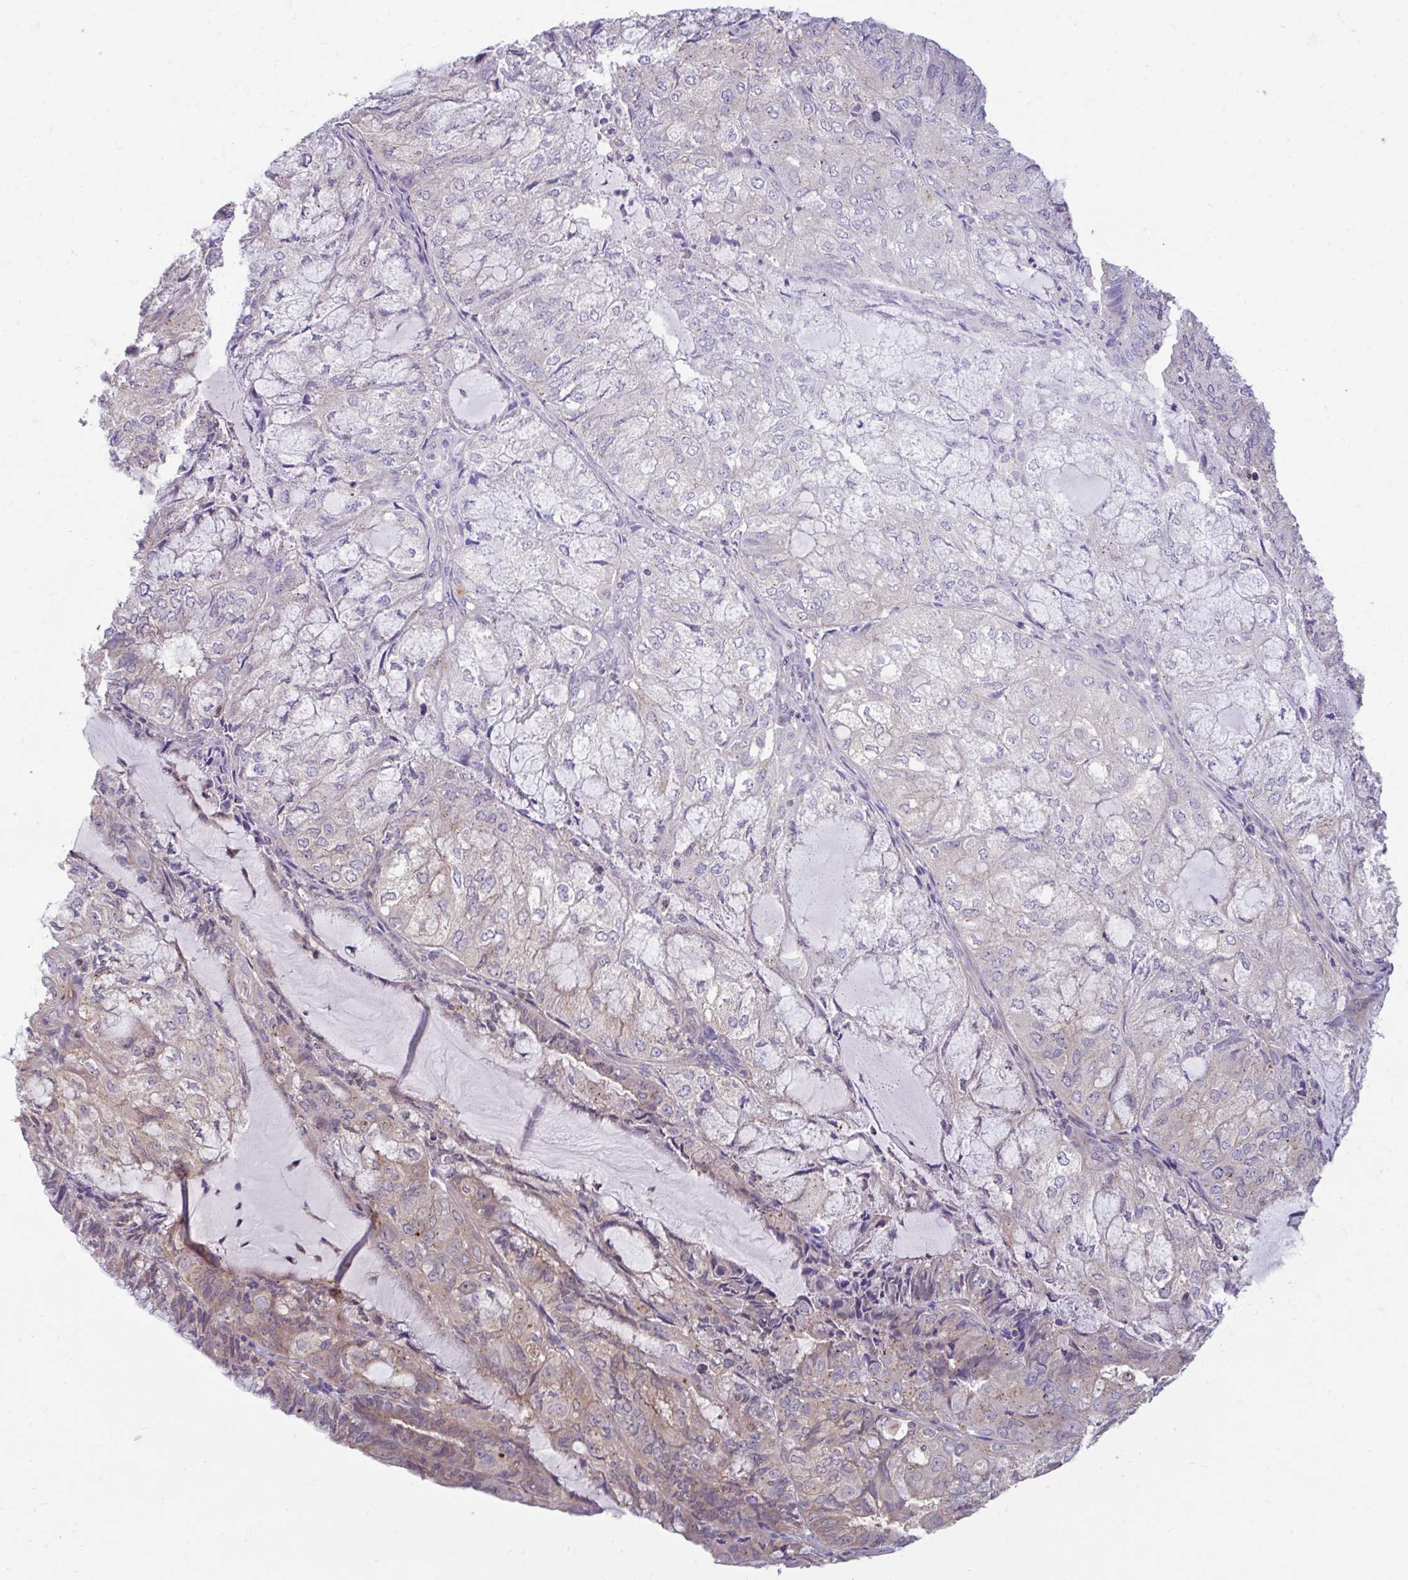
{"staining": {"intensity": "weak", "quantity": "25%-75%", "location": "cytoplasmic/membranous"}, "tissue": "endometrial cancer", "cell_type": "Tumor cells", "image_type": "cancer", "snomed": [{"axis": "morphology", "description": "Adenocarcinoma, NOS"}, {"axis": "topography", "description": "Endometrium"}], "caption": "The immunohistochemical stain highlights weak cytoplasmic/membranous expression in tumor cells of adenocarcinoma (endometrial) tissue.", "gene": "IST1", "patient": {"sex": "female", "age": 81}}